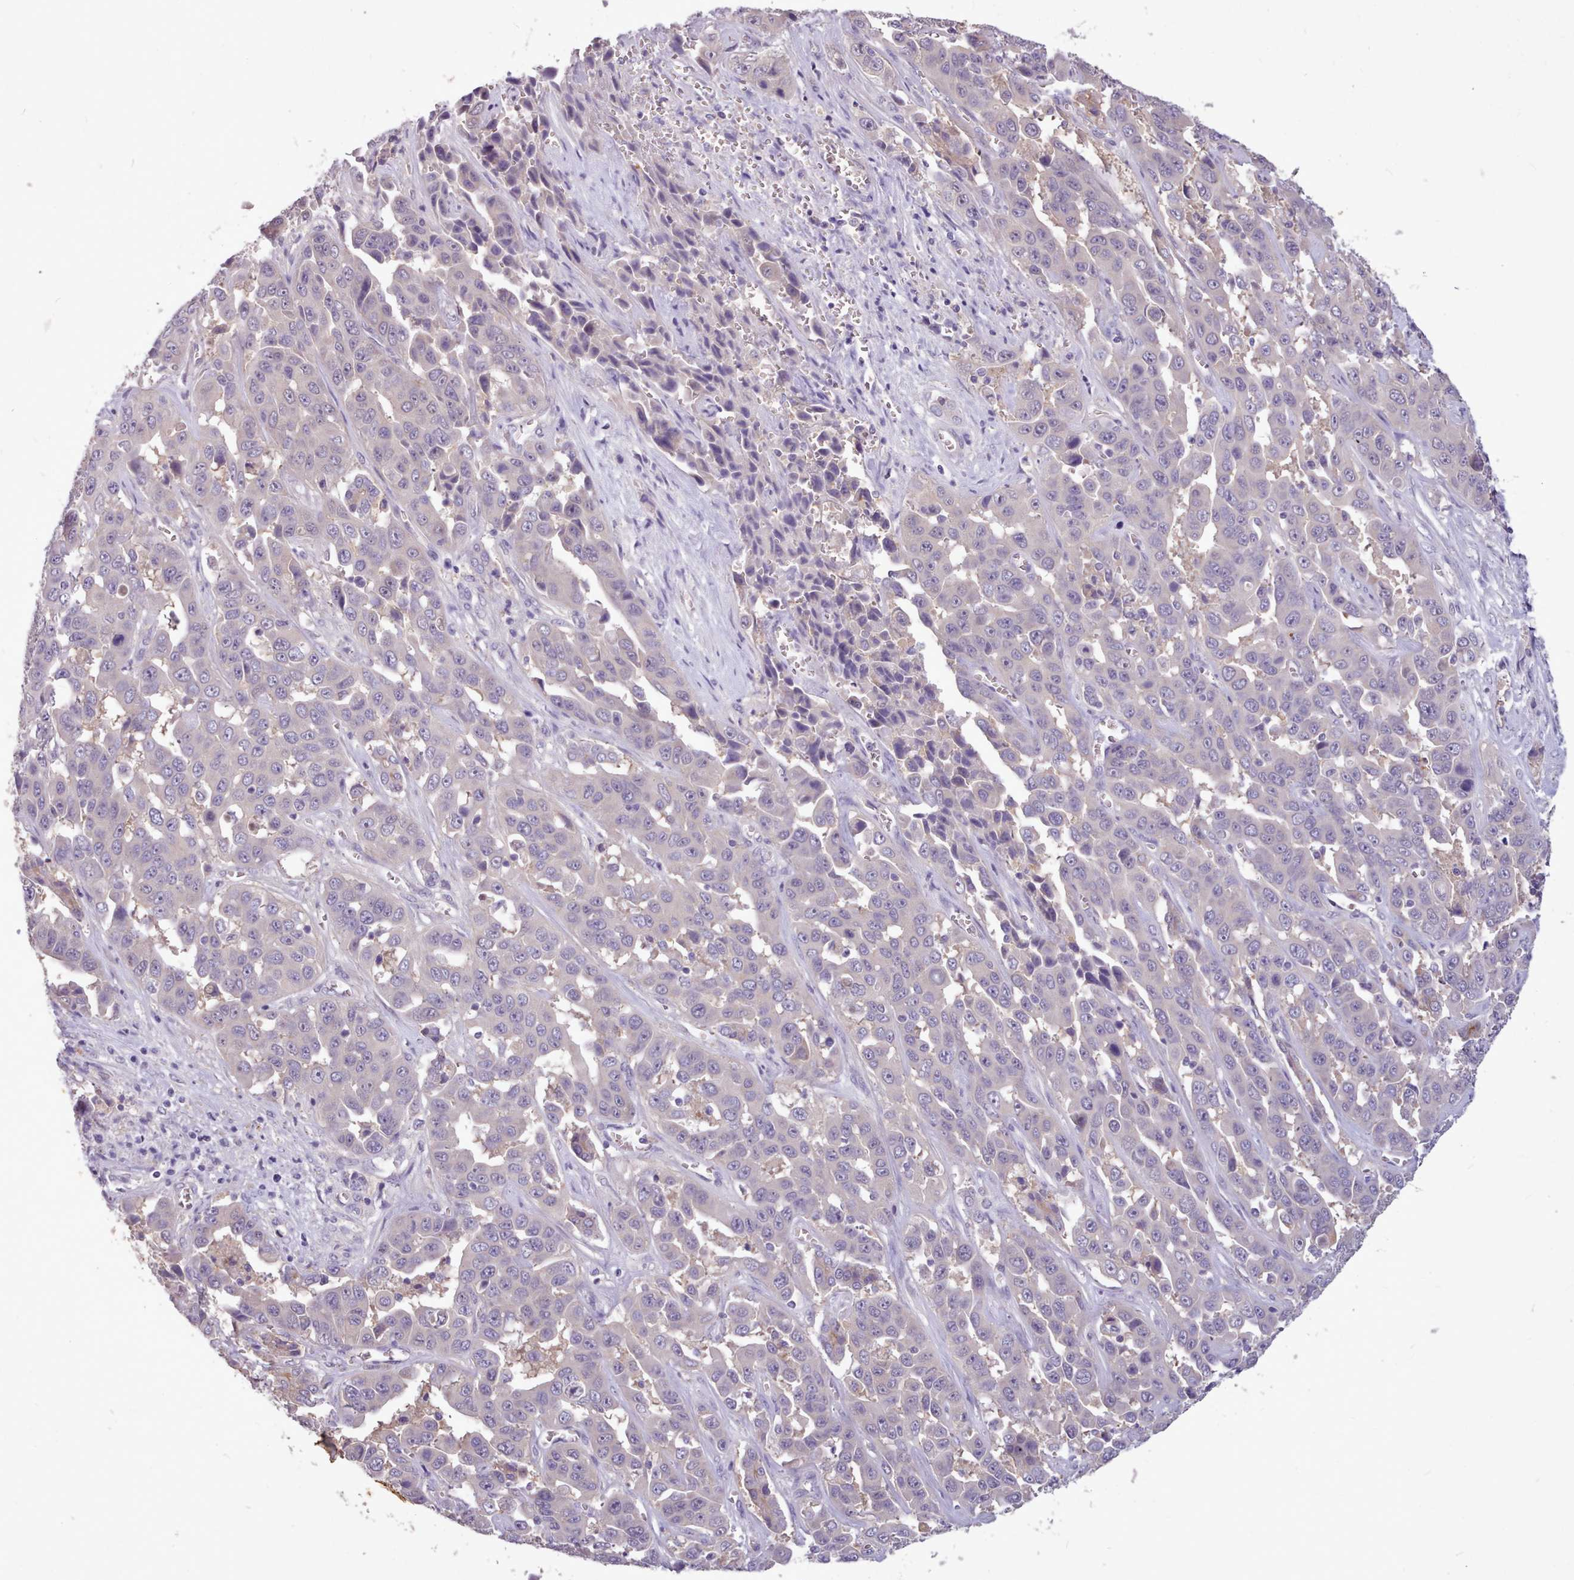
{"staining": {"intensity": "negative", "quantity": "none", "location": "none"}, "tissue": "liver cancer", "cell_type": "Tumor cells", "image_type": "cancer", "snomed": [{"axis": "morphology", "description": "Cholangiocarcinoma"}, {"axis": "topography", "description": "Liver"}], "caption": "Tumor cells are negative for protein expression in human liver cancer (cholangiocarcinoma).", "gene": "ZNF607", "patient": {"sex": "female", "age": 52}}